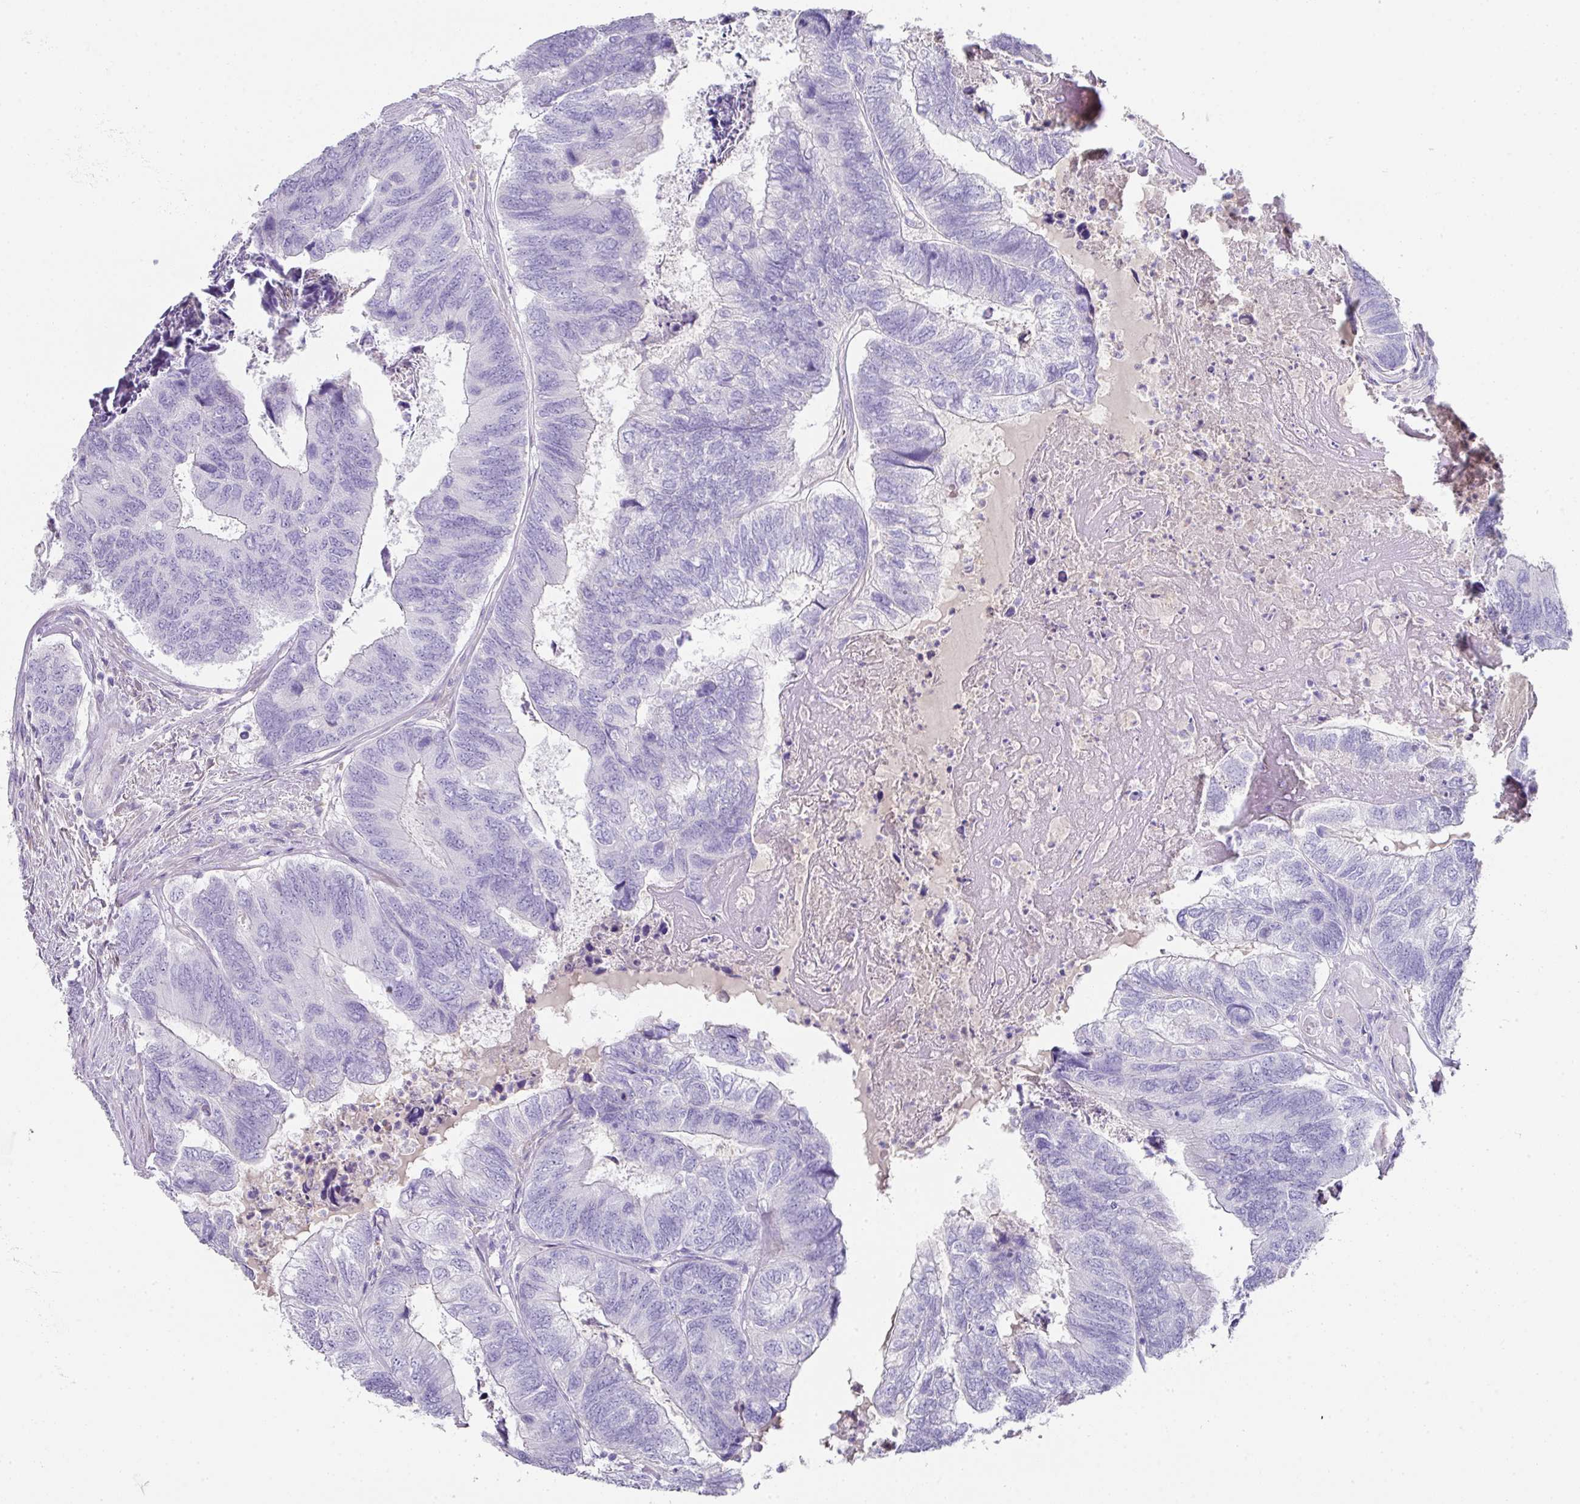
{"staining": {"intensity": "negative", "quantity": "none", "location": "none"}, "tissue": "colorectal cancer", "cell_type": "Tumor cells", "image_type": "cancer", "snomed": [{"axis": "morphology", "description": "Adenocarcinoma, NOS"}, {"axis": "topography", "description": "Colon"}], "caption": "Colorectal cancer was stained to show a protein in brown. There is no significant expression in tumor cells. (Stains: DAB IHC with hematoxylin counter stain, Microscopy: brightfield microscopy at high magnification).", "gene": "TARM1", "patient": {"sex": "female", "age": 67}}